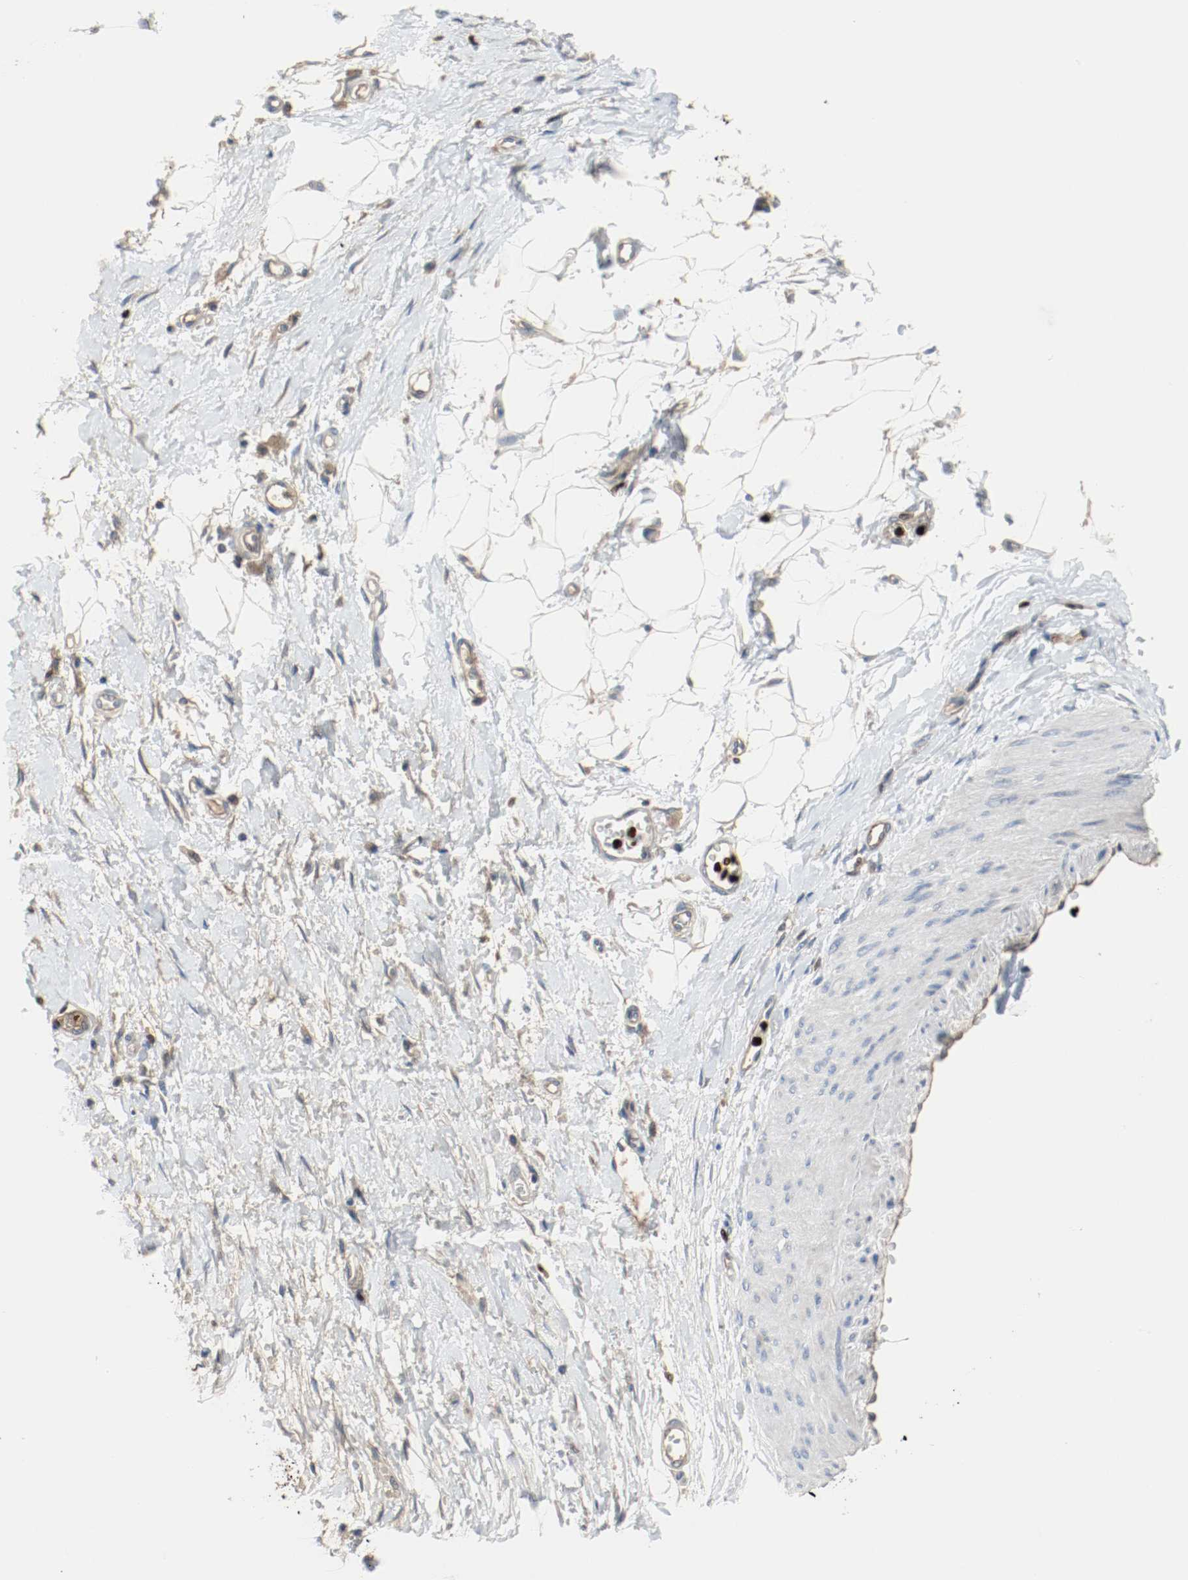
{"staining": {"intensity": "negative", "quantity": "none", "location": "none"}, "tissue": "adipose tissue", "cell_type": "Adipocytes", "image_type": "normal", "snomed": [{"axis": "morphology", "description": "Normal tissue, NOS"}, {"axis": "morphology", "description": "Urothelial carcinoma, High grade"}, {"axis": "topography", "description": "Vascular tissue"}, {"axis": "topography", "description": "Urinary bladder"}], "caption": "The immunohistochemistry photomicrograph has no significant staining in adipocytes of adipose tissue.", "gene": "BLK", "patient": {"sex": "female", "age": 56}}